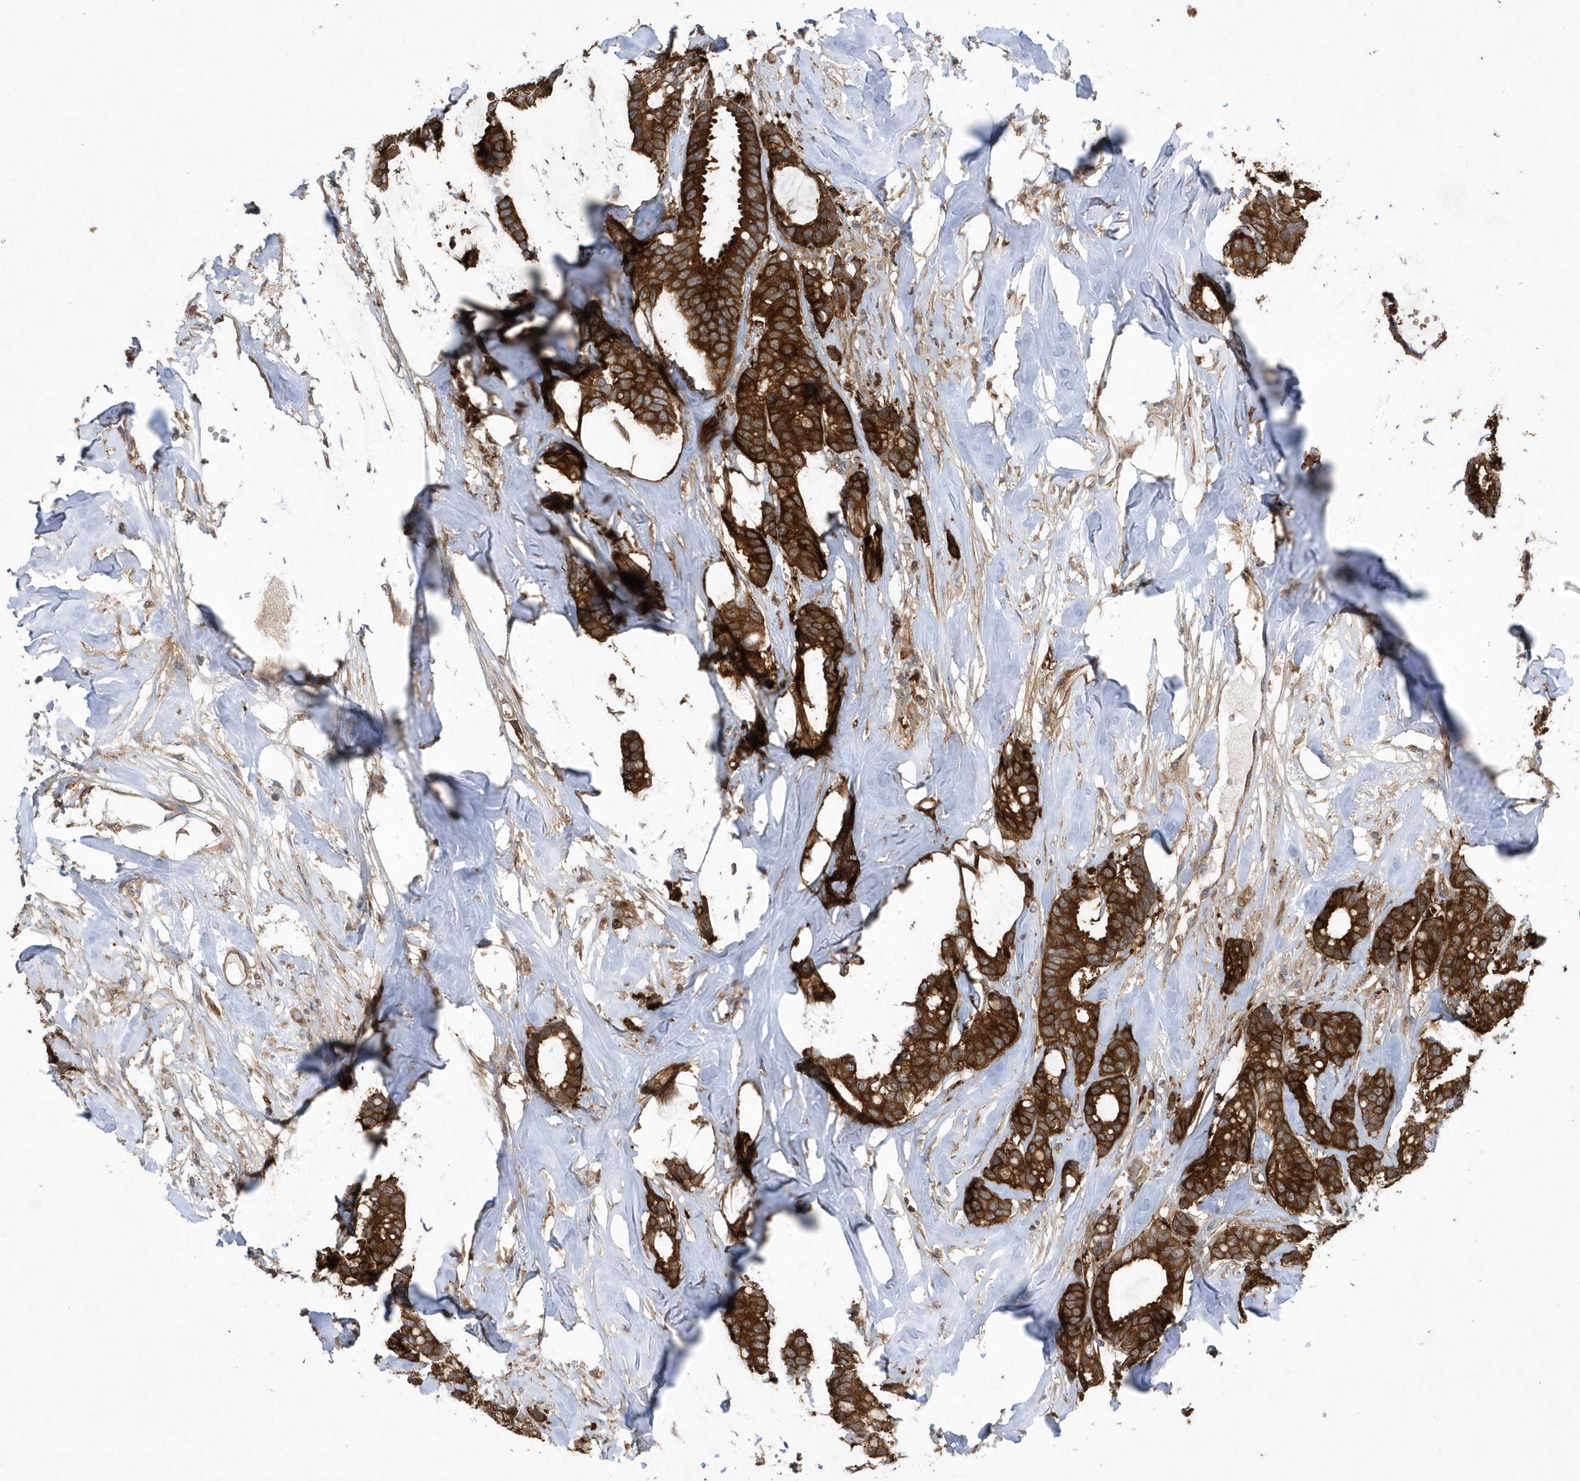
{"staining": {"intensity": "strong", "quantity": ">75%", "location": "cytoplasmic/membranous"}, "tissue": "breast cancer", "cell_type": "Tumor cells", "image_type": "cancer", "snomed": [{"axis": "morphology", "description": "Duct carcinoma"}, {"axis": "topography", "description": "Breast"}], "caption": "A high amount of strong cytoplasmic/membranous staining is appreciated in about >75% of tumor cells in invasive ductal carcinoma (breast) tissue. Immunohistochemistry stains the protein of interest in brown and the nuclei are stained blue.", "gene": "PAICS", "patient": {"sex": "female", "age": 87}}